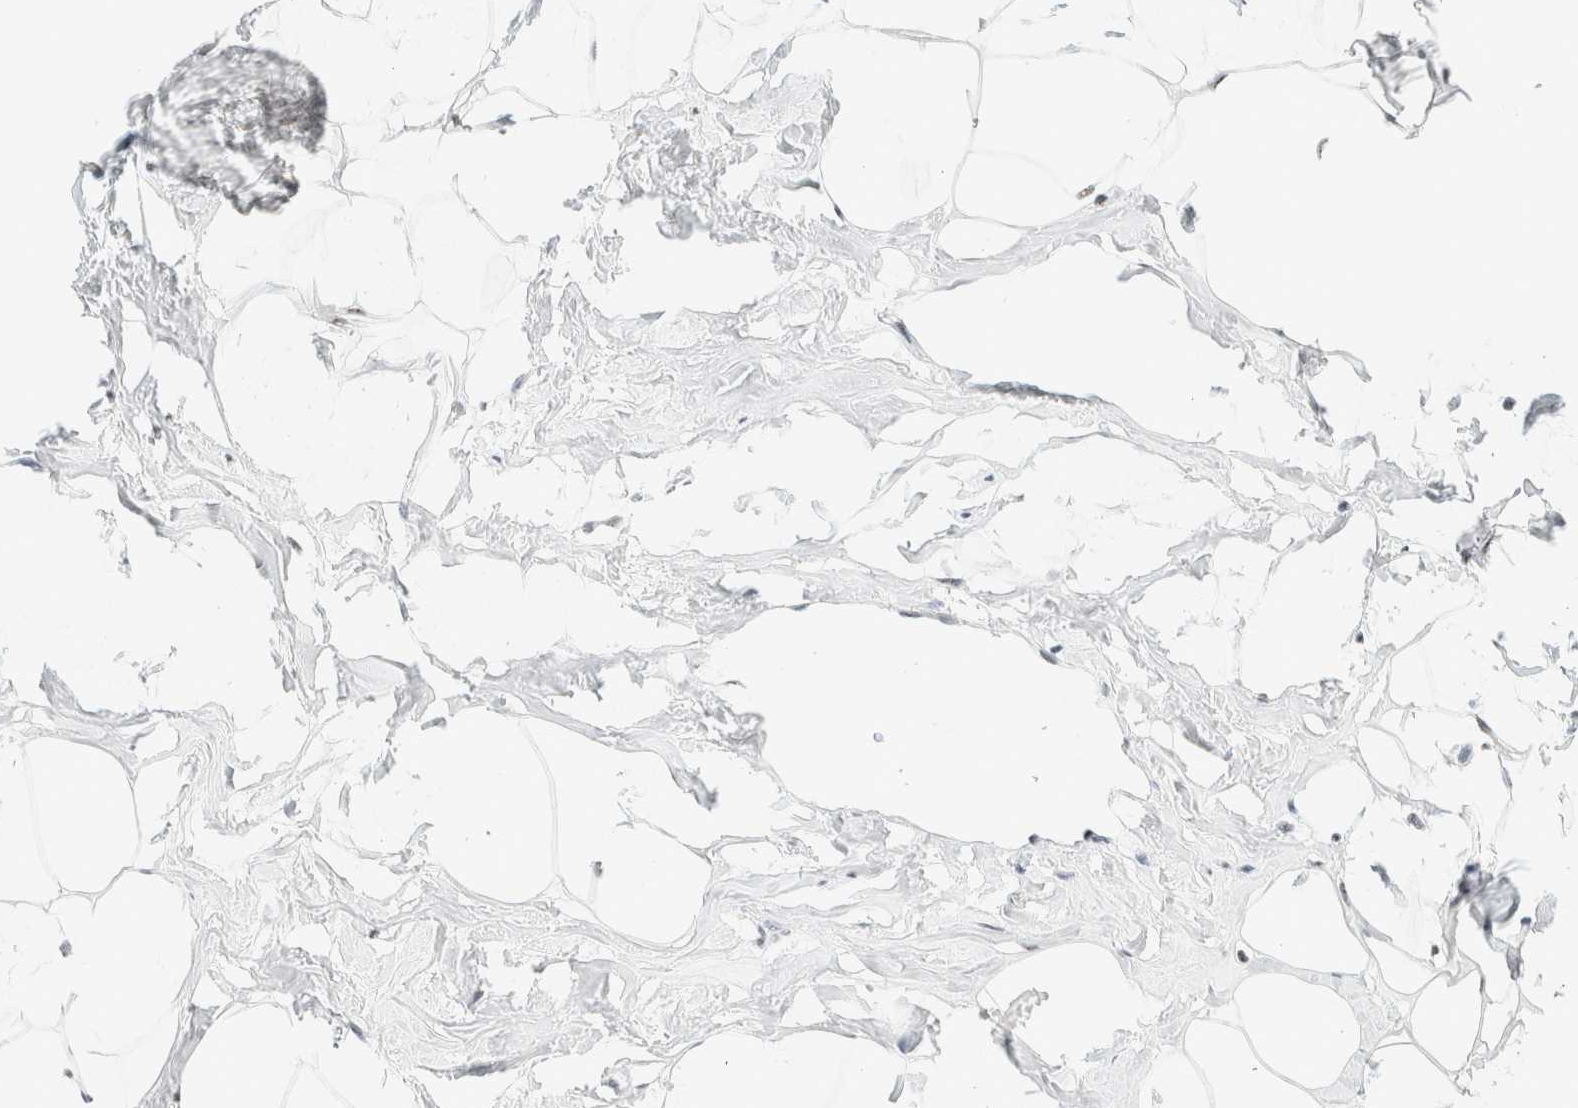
{"staining": {"intensity": "negative", "quantity": "none", "location": "none"}, "tissue": "adipose tissue", "cell_type": "Adipocytes", "image_type": "normal", "snomed": [{"axis": "morphology", "description": "Normal tissue, NOS"}, {"axis": "morphology", "description": "Fibrosis, NOS"}, {"axis": "topography", "description": "Breast"}, {"axis": "topography", "description": "Adipose tissue"}], "caption": "Immunohistochemistry (IHC) photomicrograph of normal adipose tissue: adipose tissue stained with DAB (3,3'-diaminobenzidine) demonstrates no significant protein positivity in adipocytes.", "gene": "SON", "patient": {"sex": "female", "age": 39}}